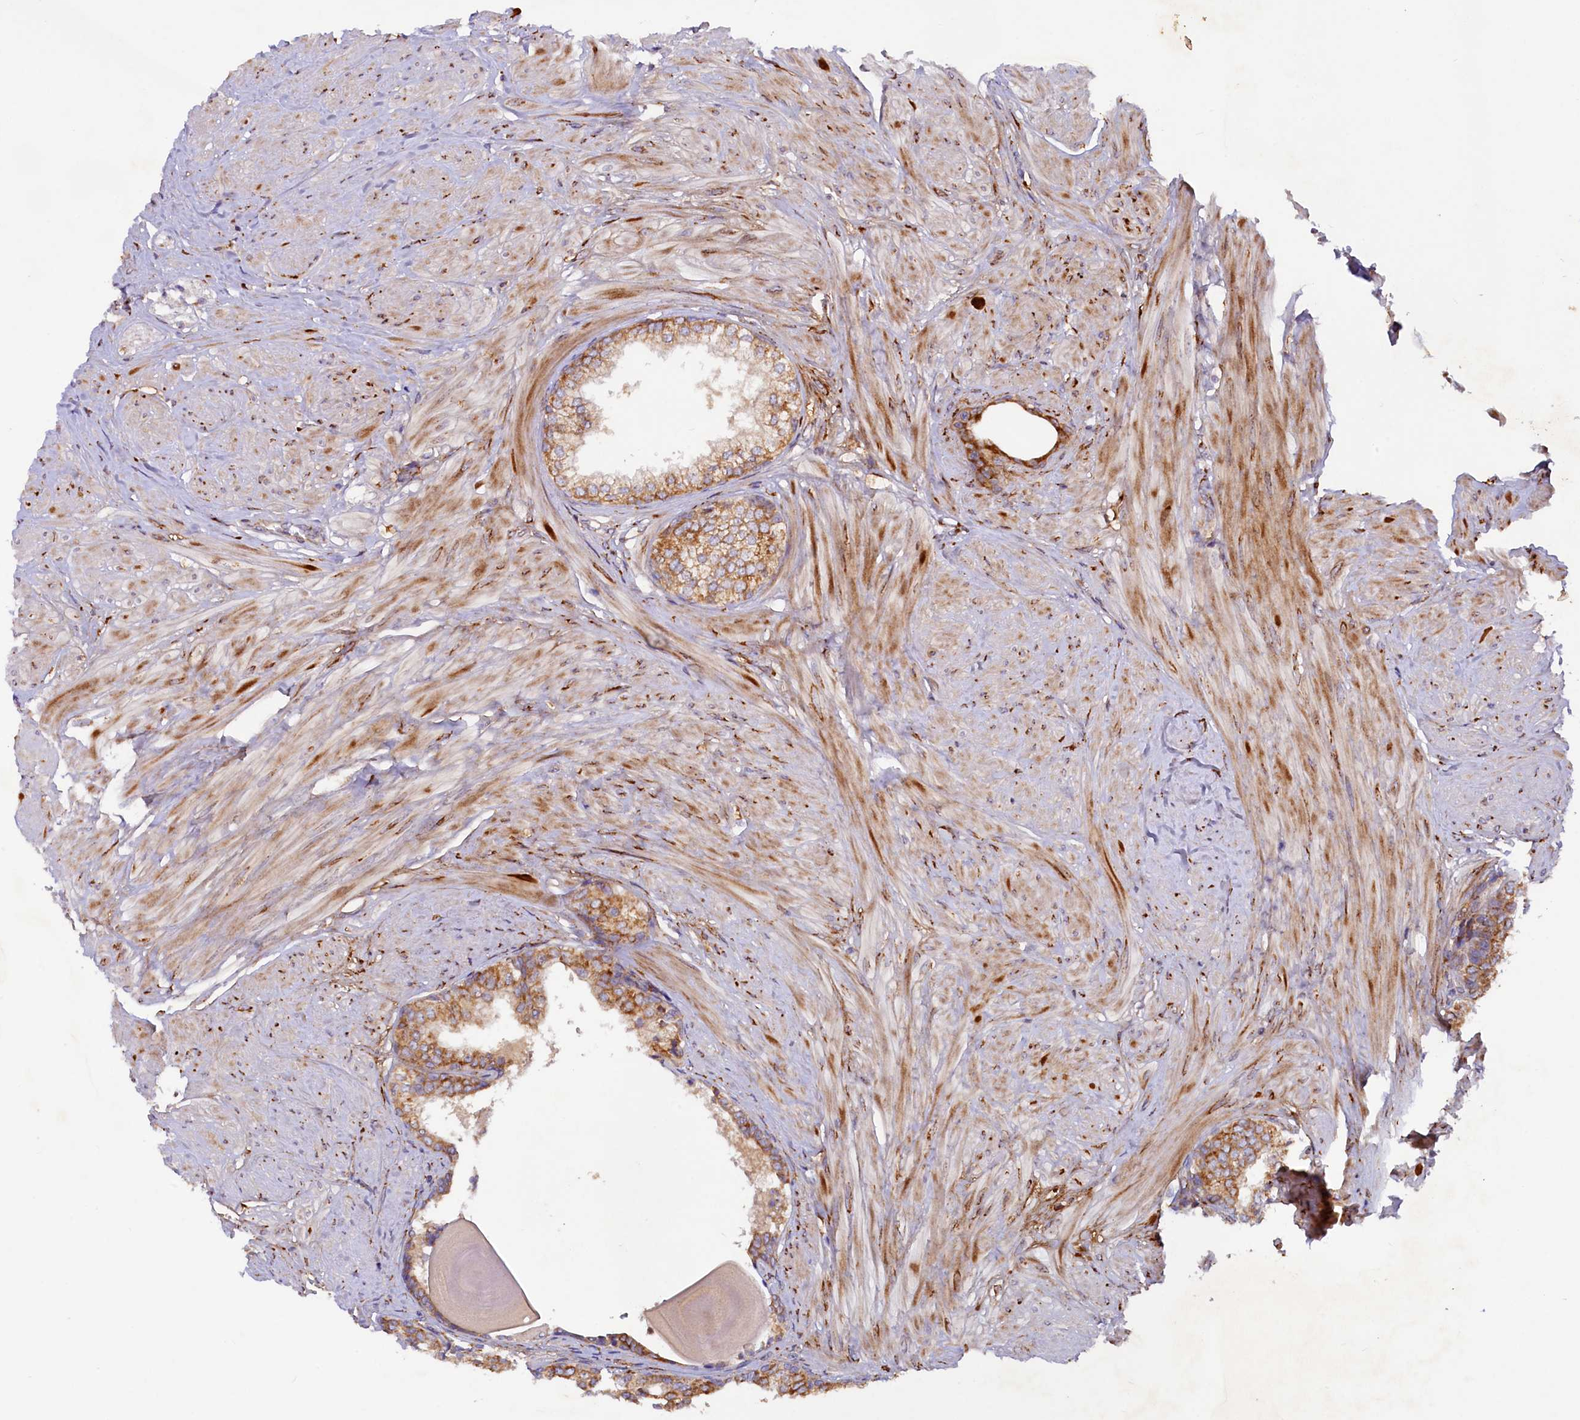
{"staining": {"intensity": "moderate", "quantity": "25%-75%", "location": "cytoplasmic/membranous"}, "tissue": "prostate", "cell_type": "Glandular cells", "image_type": "normal", "snomed": [{"axis": "morphology", "description": "Normal tissue, NOS"}, {"axis": "topography", "description": "Prostate"}], "caption": "An IHC image of benign tissue is shown. Protein staining in brown shows moderate cytoplasmic/membranous positivity in prostate within glandular cells.", "gene": "SSC5D", "patient": {"sex": "male", "age": 48}}